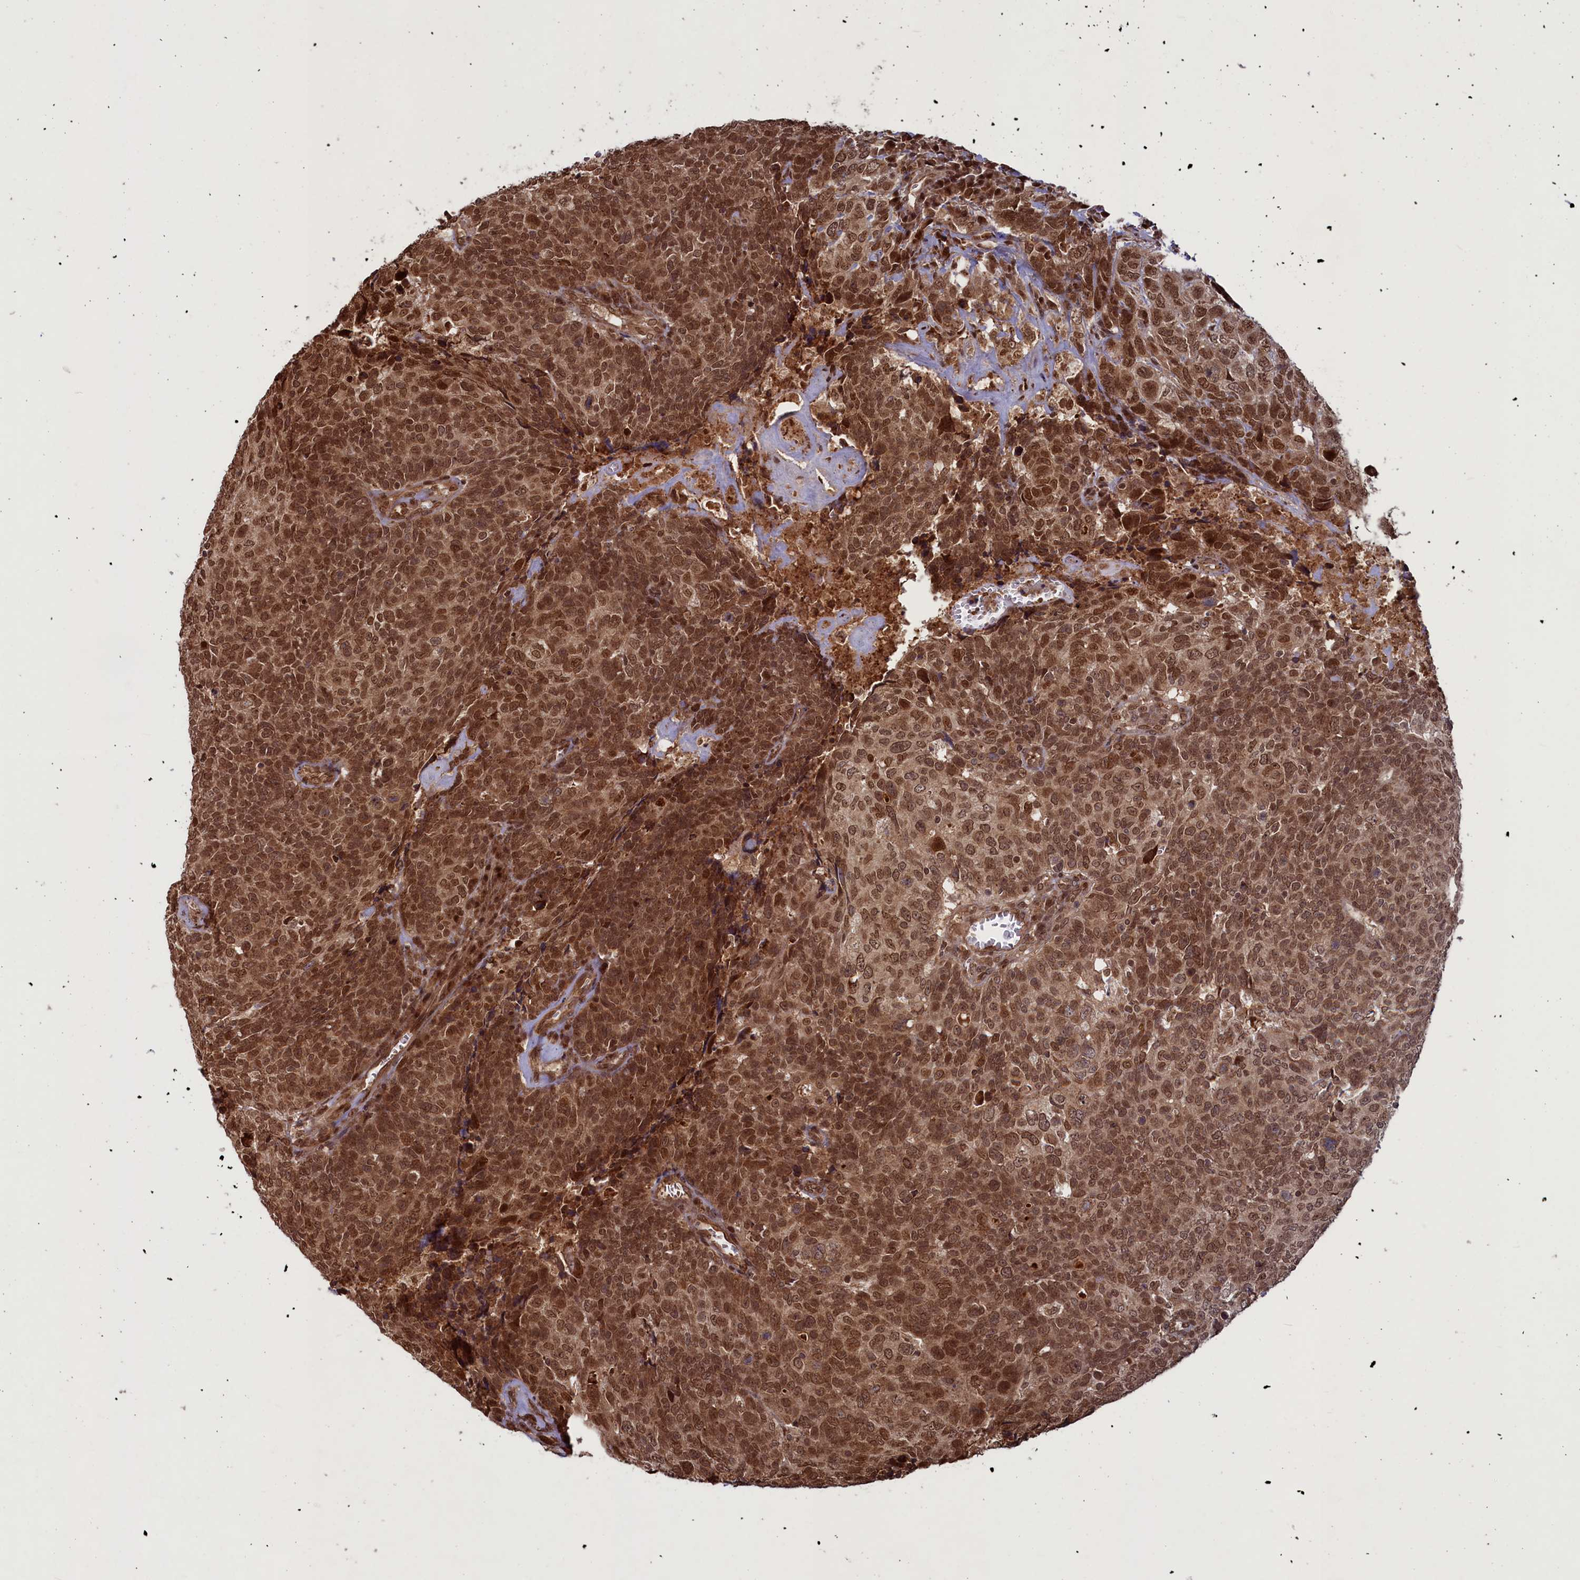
{"staining": {"intensity": "strong", "quantity": ">75%", "location": "nuclear"}, "tissue": "head and neck cancer", "cell_type": "Tumor cells", "image_type": "cancer", "snomed": [{"axis": "morphology", "description": "Squamous cell carcinoma, NOS"}, {"axis": "topography", "description": "Head-Neck"}], "caption": "Immunohistochemistry of human head and neck squamous cell carcinoma demonstrates high levels of strong nuclear expression in approximately >75% of tumor cells.", "gene": "NAE1", "patient": {"sex": "male", "age": 66}}